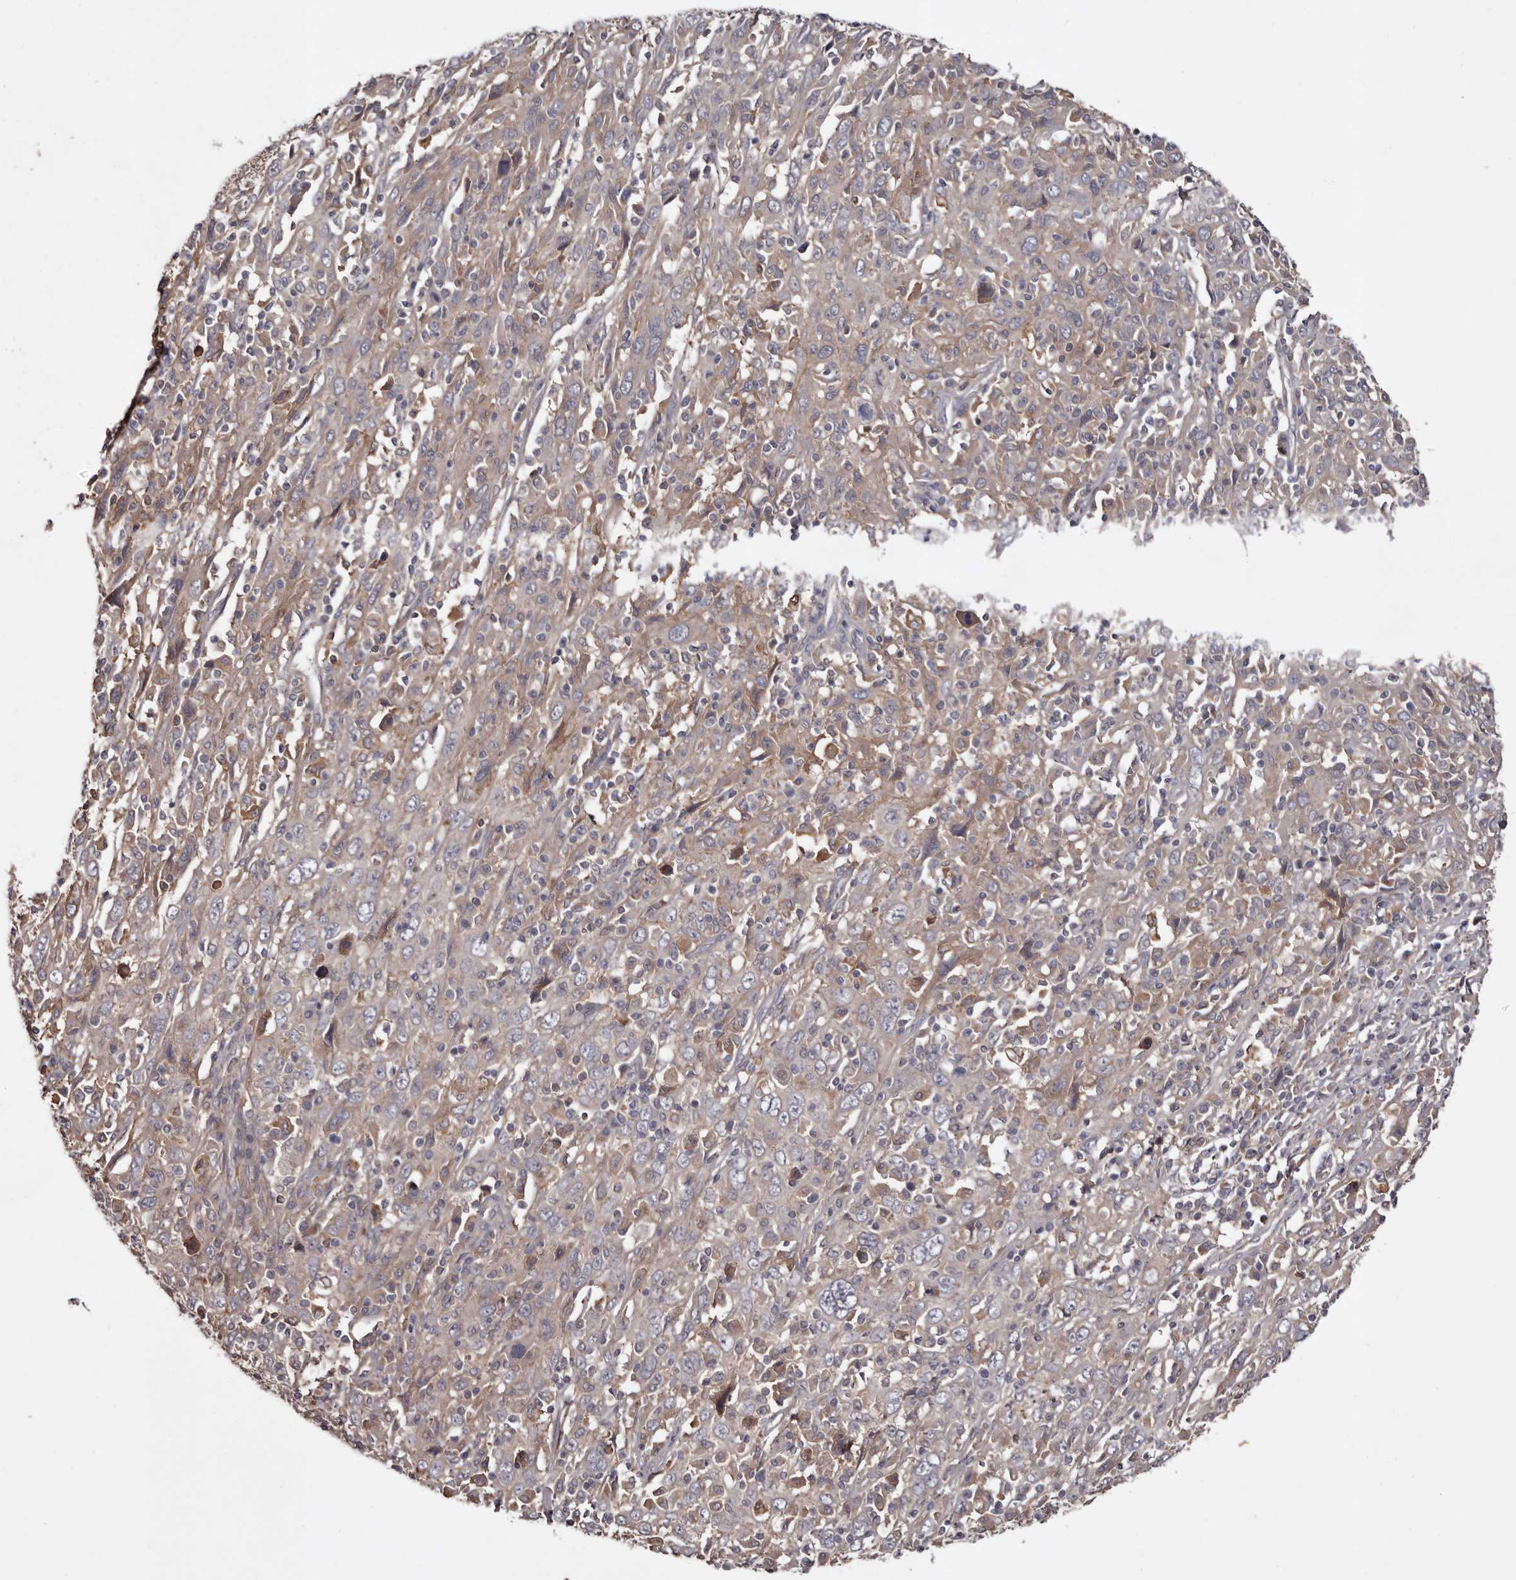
{"staining": {"intensity": "weak", "quantity": "<25%", "location": "cytoplasmic/membranous"}, "tissue": "cervical cancer", "cell_type": "Tumor cells", "image_type": "cancer", "snomed": [{"axis": "morphology", "description": "Squamous cell carcinoma, NOS"}, {"axis": "topography", "description": "Cervix"}], "caption": "A photomicrograph of human squamous cell carcinoma (cervical) is negative for staining in tumor cells.", "gene": "CYP1B1", "patient": {"sex": "female", "age": 46}}